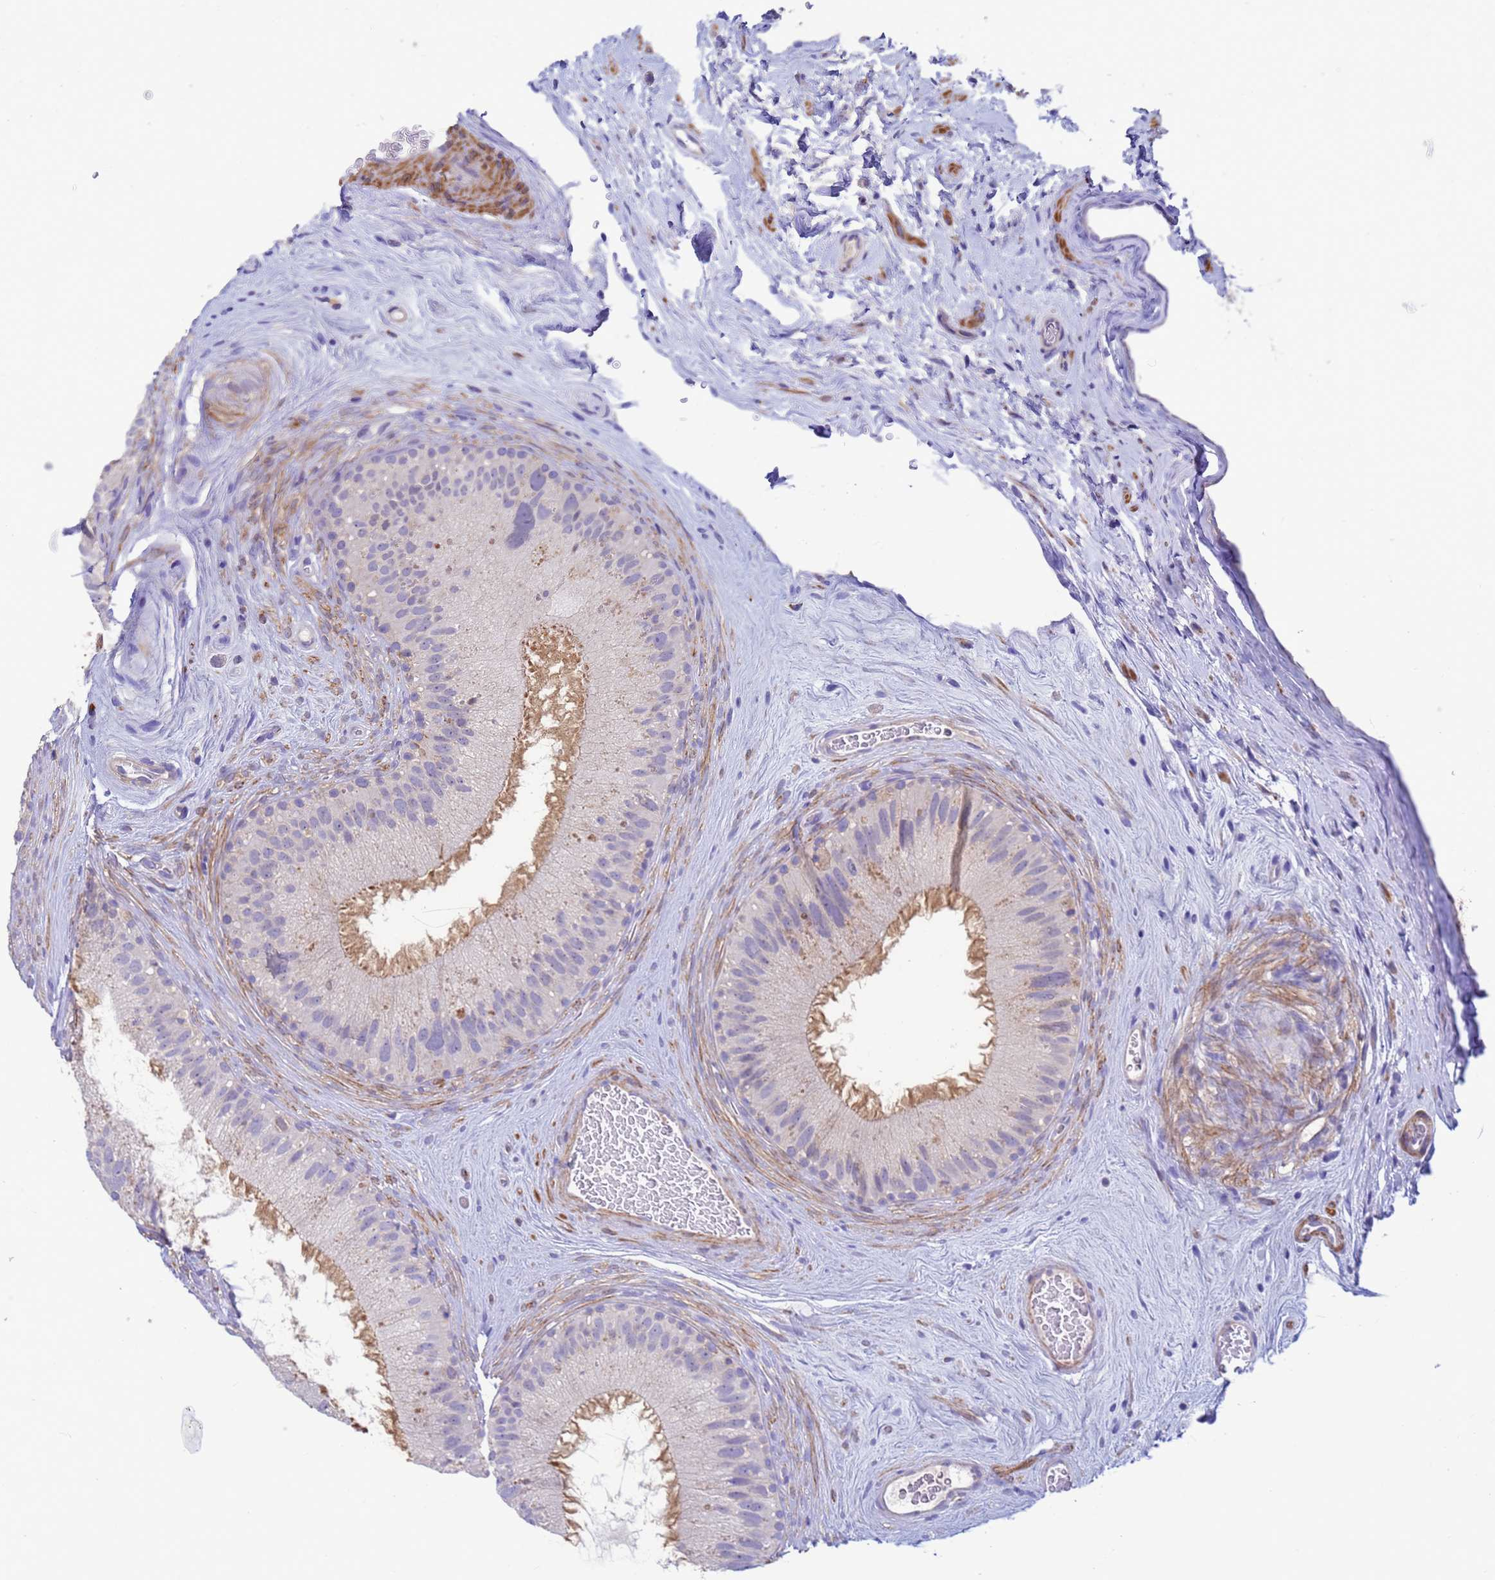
{"staining": {"intensity": "moderate", "quantity": "<25%", "location": "cytoplasmic/membranous"}, "tissue": "epididymis", "cell_type": "Glandular cells", "image_type": "normal", "snomed": [{"axis": "morphology", "description": "Normal tissue, NOS"}, {"axis": "topography", "description": "Epididymis"}], "caption": "High-magnification brightfield microscopy of benign epididymis stained with DAB (3,3'-diaminobenzidine) (brown) and counterstained with hematoxylin (blue). glandular cells exhibit moderate cytoplasmic/membranous positivity is seen in about<25% of cells. The staining is performed using DAB (3,3'-diaminobenzidine) brown chromogen to label protein expression. The nuclei are counter-stained blue using hematoxylin.", "gene": "KLHL13", "patient": {"sex": "male", "age": 50}}